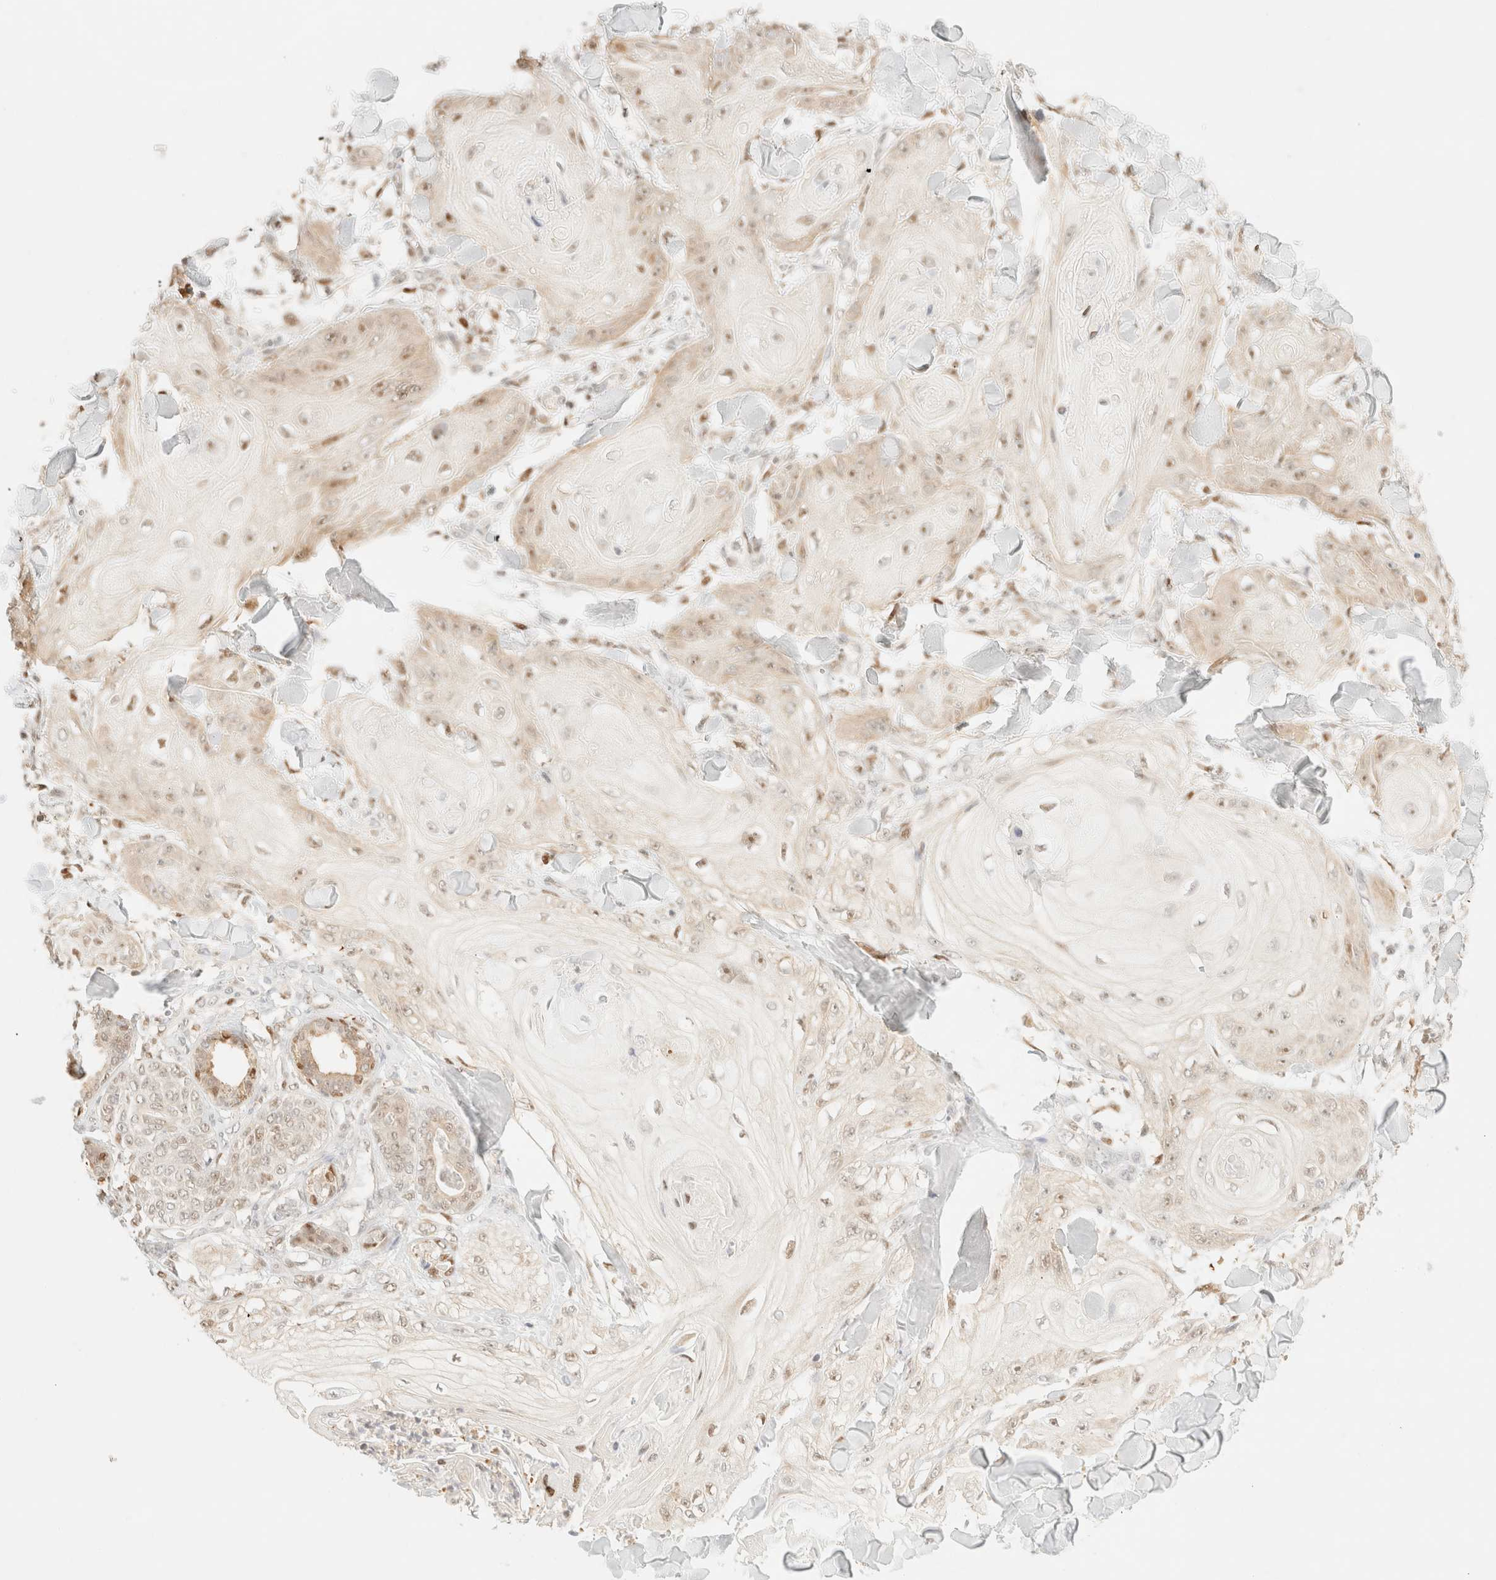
{"staining": {"intensity": "weak", "quantity": "<25%", "location": "nuclear"}, "tissue": "skin cancer", "cell_type": "Tumor cells", "image_type": "cancer", "snomed": [{"axis": "morphology", "description": "Squamous cell carcinoma, NOS"}, {"axis": "topography", "description": "Skin"}], "caption": "DAB immunohistochemical staining of squamous cell carcinoma (skin) displays no significant positivity in tumor cells.", "gene": "TSR1", "patient": {"sex": "male", "age": 74}}